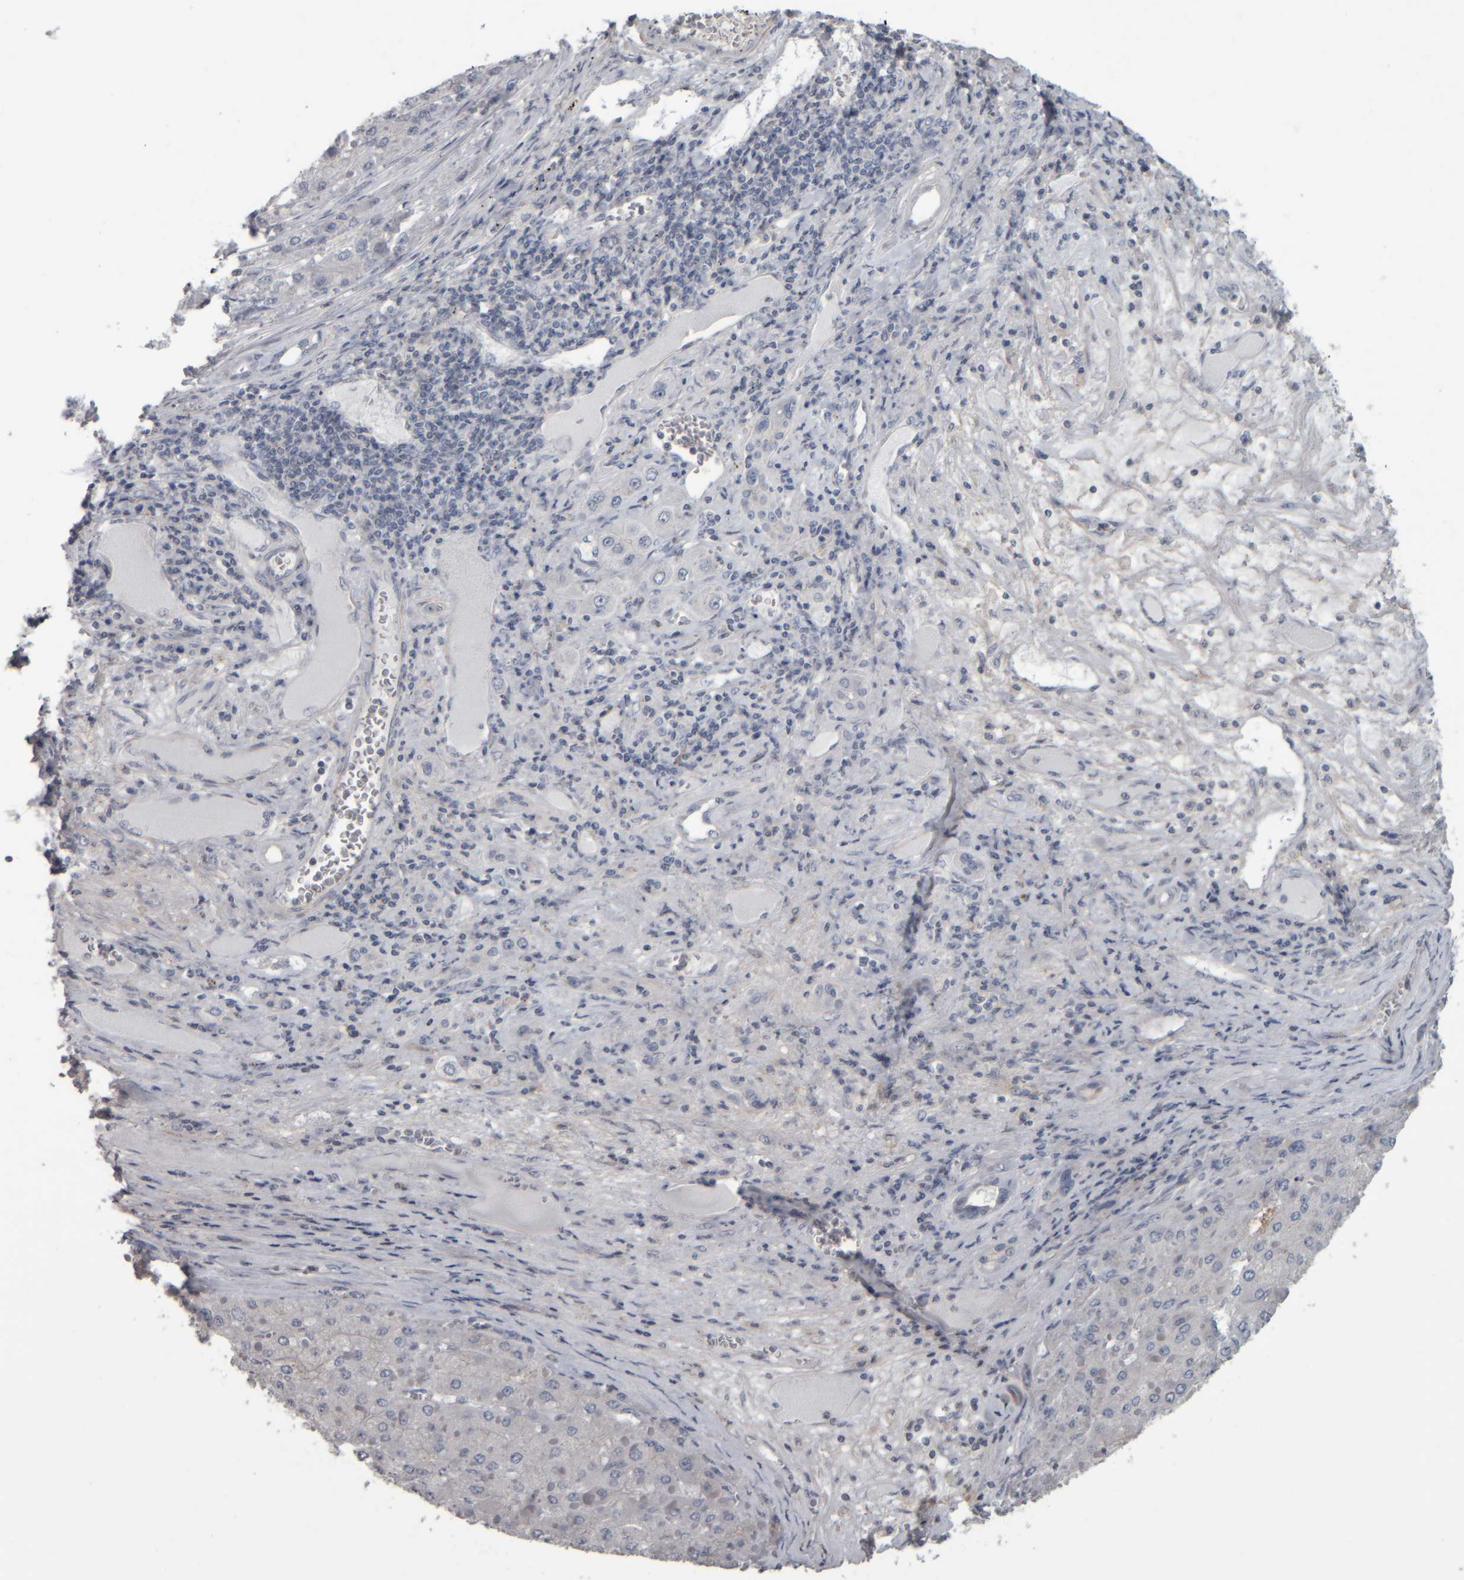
{"staining": {"intensity": "negative", "quantity": "none", "location": "none"}, "tissue": "liver cancer", "cell_type": "Tumor cells", "image_type": "cancer", "snomed": [{"axis": "morphology", "description": "Carcinoma, Hepatocellular, NOS"}, {"axis": "topography", "description": "Liver"}], "caption": "This is an immunohistochemistry image of human liver cancer (hepatocellular carcinoma). There is no expression in tumor cells.", "gene": "CAVIN4", "patient": {"sex": "female", "age": 73}}